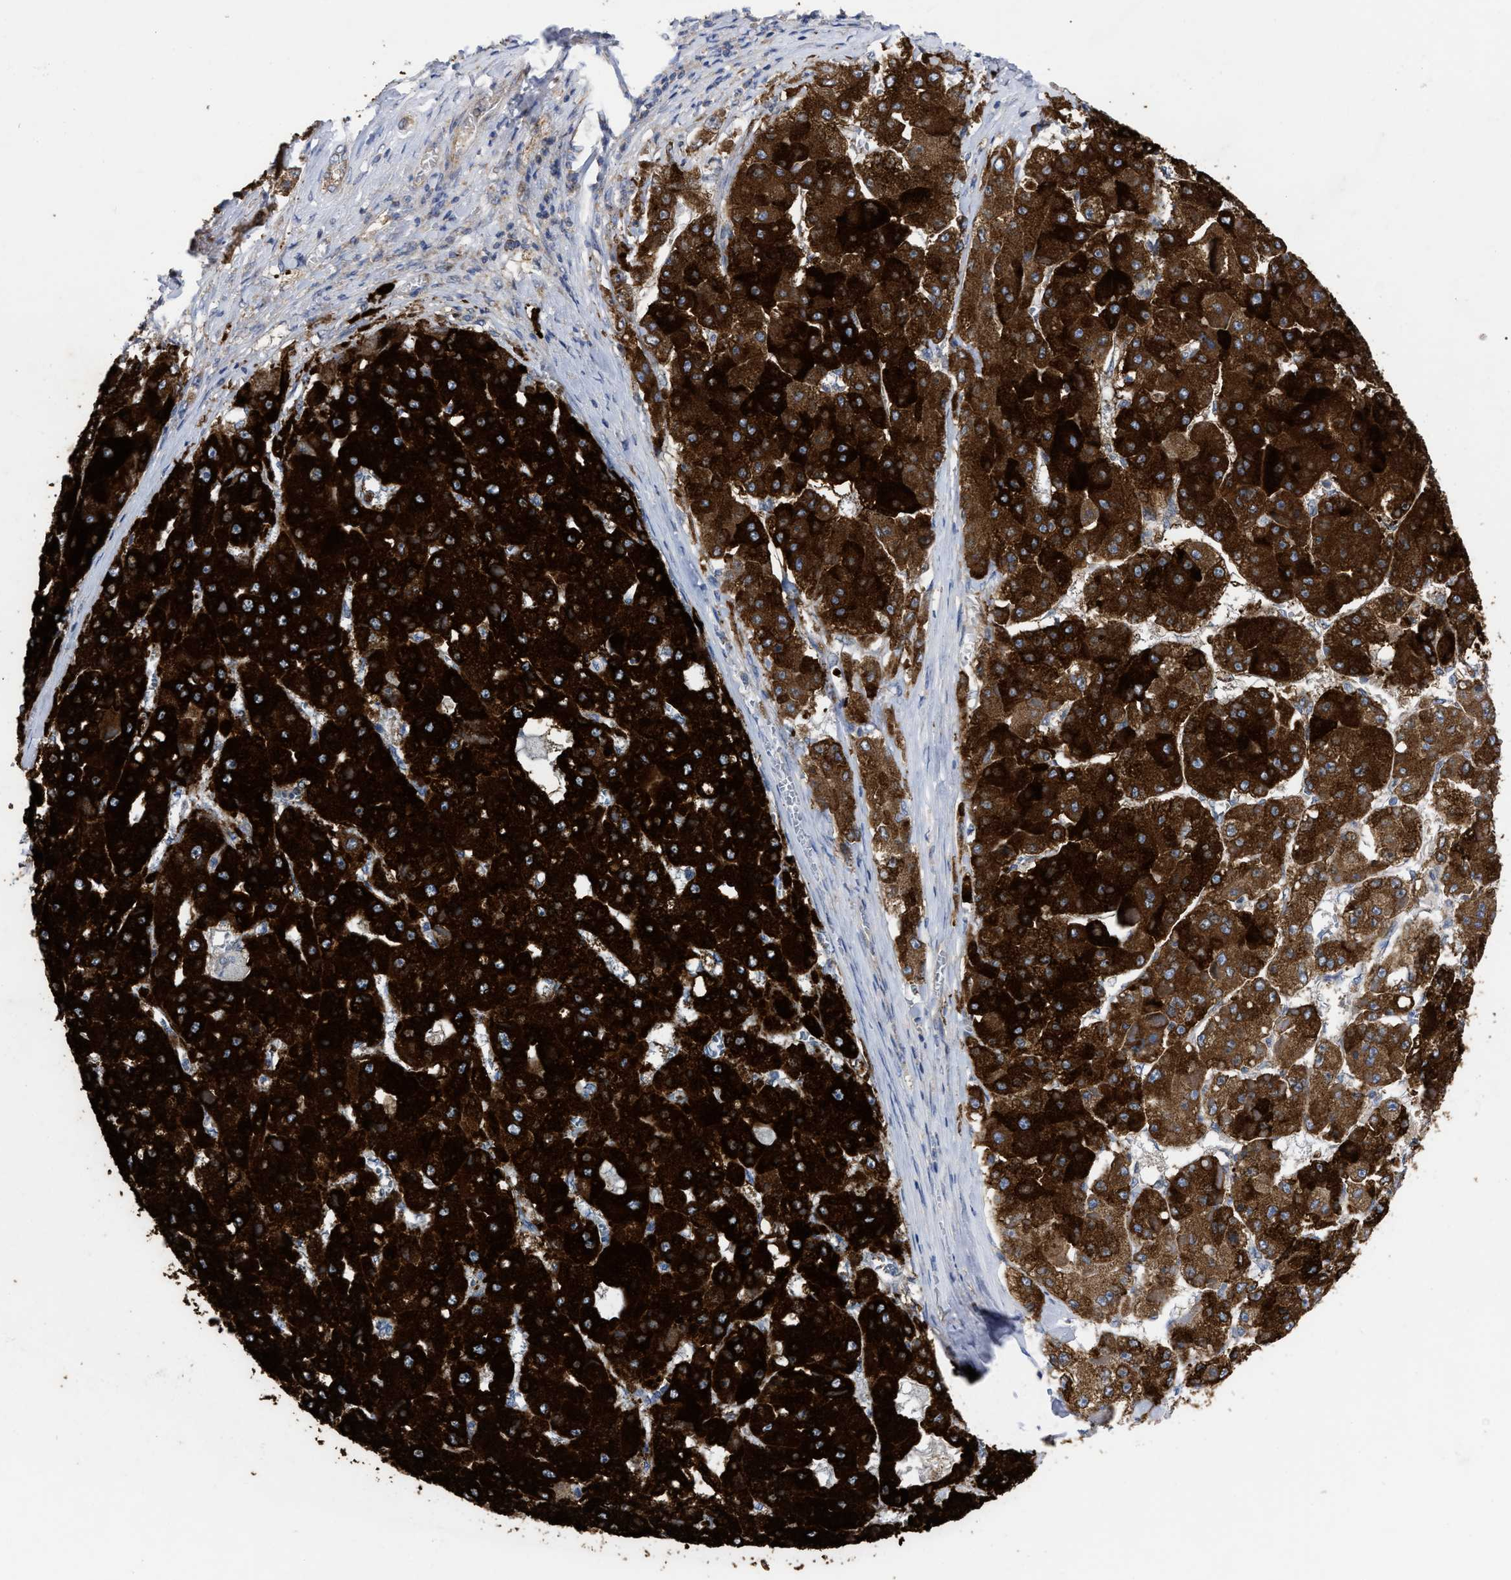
{"staining": {"intensity": "strong", "quantity": ">75%", "location": "cytoplasmic/membranous"}, "tissue": "liver cancer", "cell_type": "Tumor cells", "image_type": "cancer", "snomed": [{"axis": "morphology", "description": "Carcinoma, Hepatocellular, NOS"}, {"axis": "topography", "description": "Liver"}], "caption": "A brown stain highlights strong cytoplasmic/membranous expression of a protein in human hepatocellular carcinoma (liver) tumor cells. (DAB (3,3'-diaminobenzidine) = brown stain, brightfield microscopy at high magnification).", "gene": "TCP1", "patient": {"sex": "female", "age": 73}}